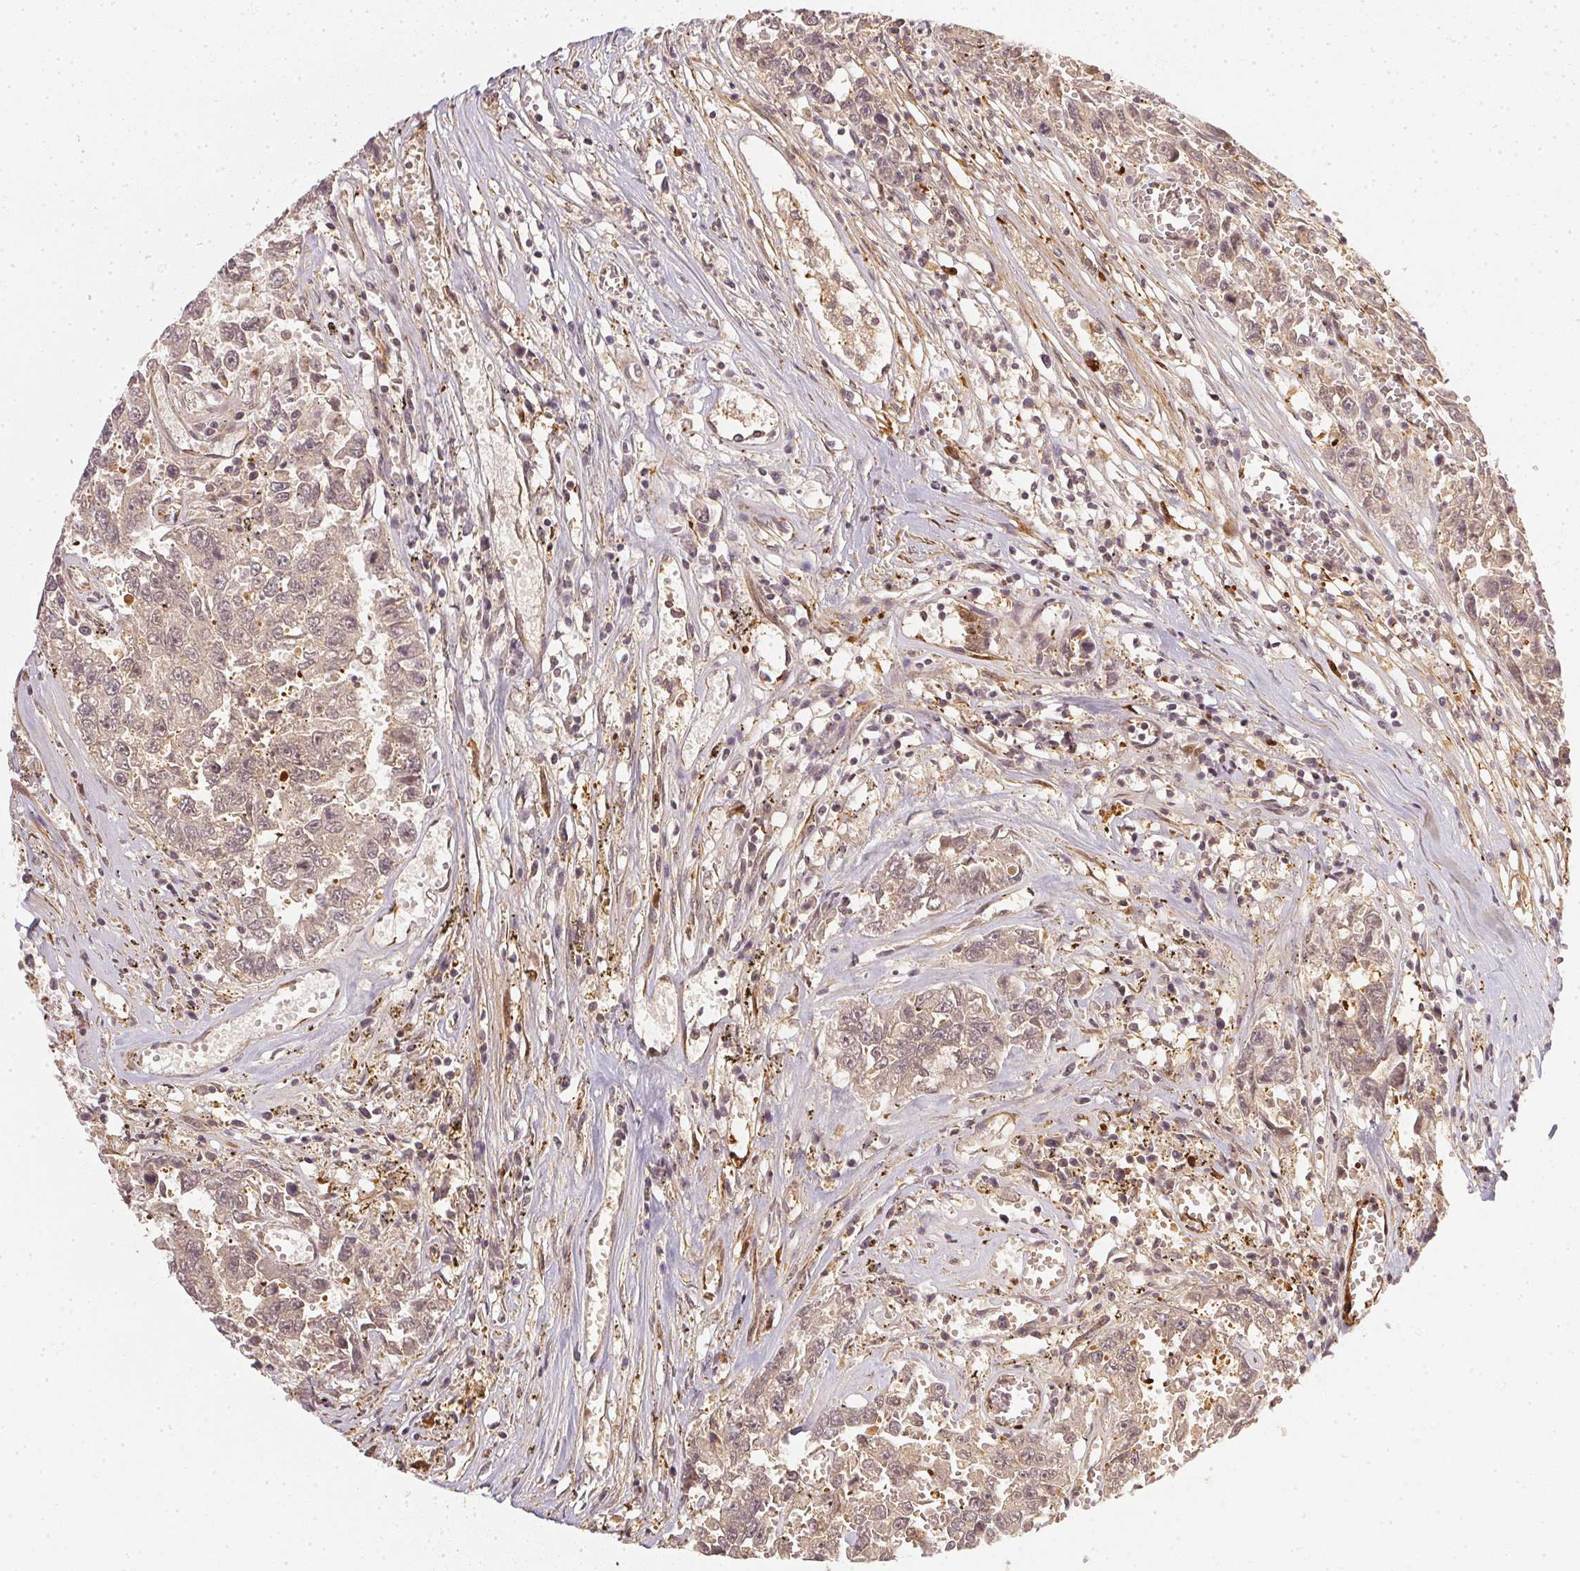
{"staining": {"intensity": "negative", "quantity": "none", "location": "none"}, "tissue": "testis cancer", "cell_type": "Tumor cells", "image_type": "cancer", "snomed": [{"axis": "morphology", "description": "Carcinoma, Embryonal, NOS"}, {"axis": "topography", "description": "Testis"}], "caption": "High power microscopy image of an IHC image of embryonal carcinoma (testis), revealing no significant positivity in tumor cells. (DAB immunohistochemistry, high magnification).", "gene": "SERPINE1", "patient": {"sex": "male", "age": 36}}